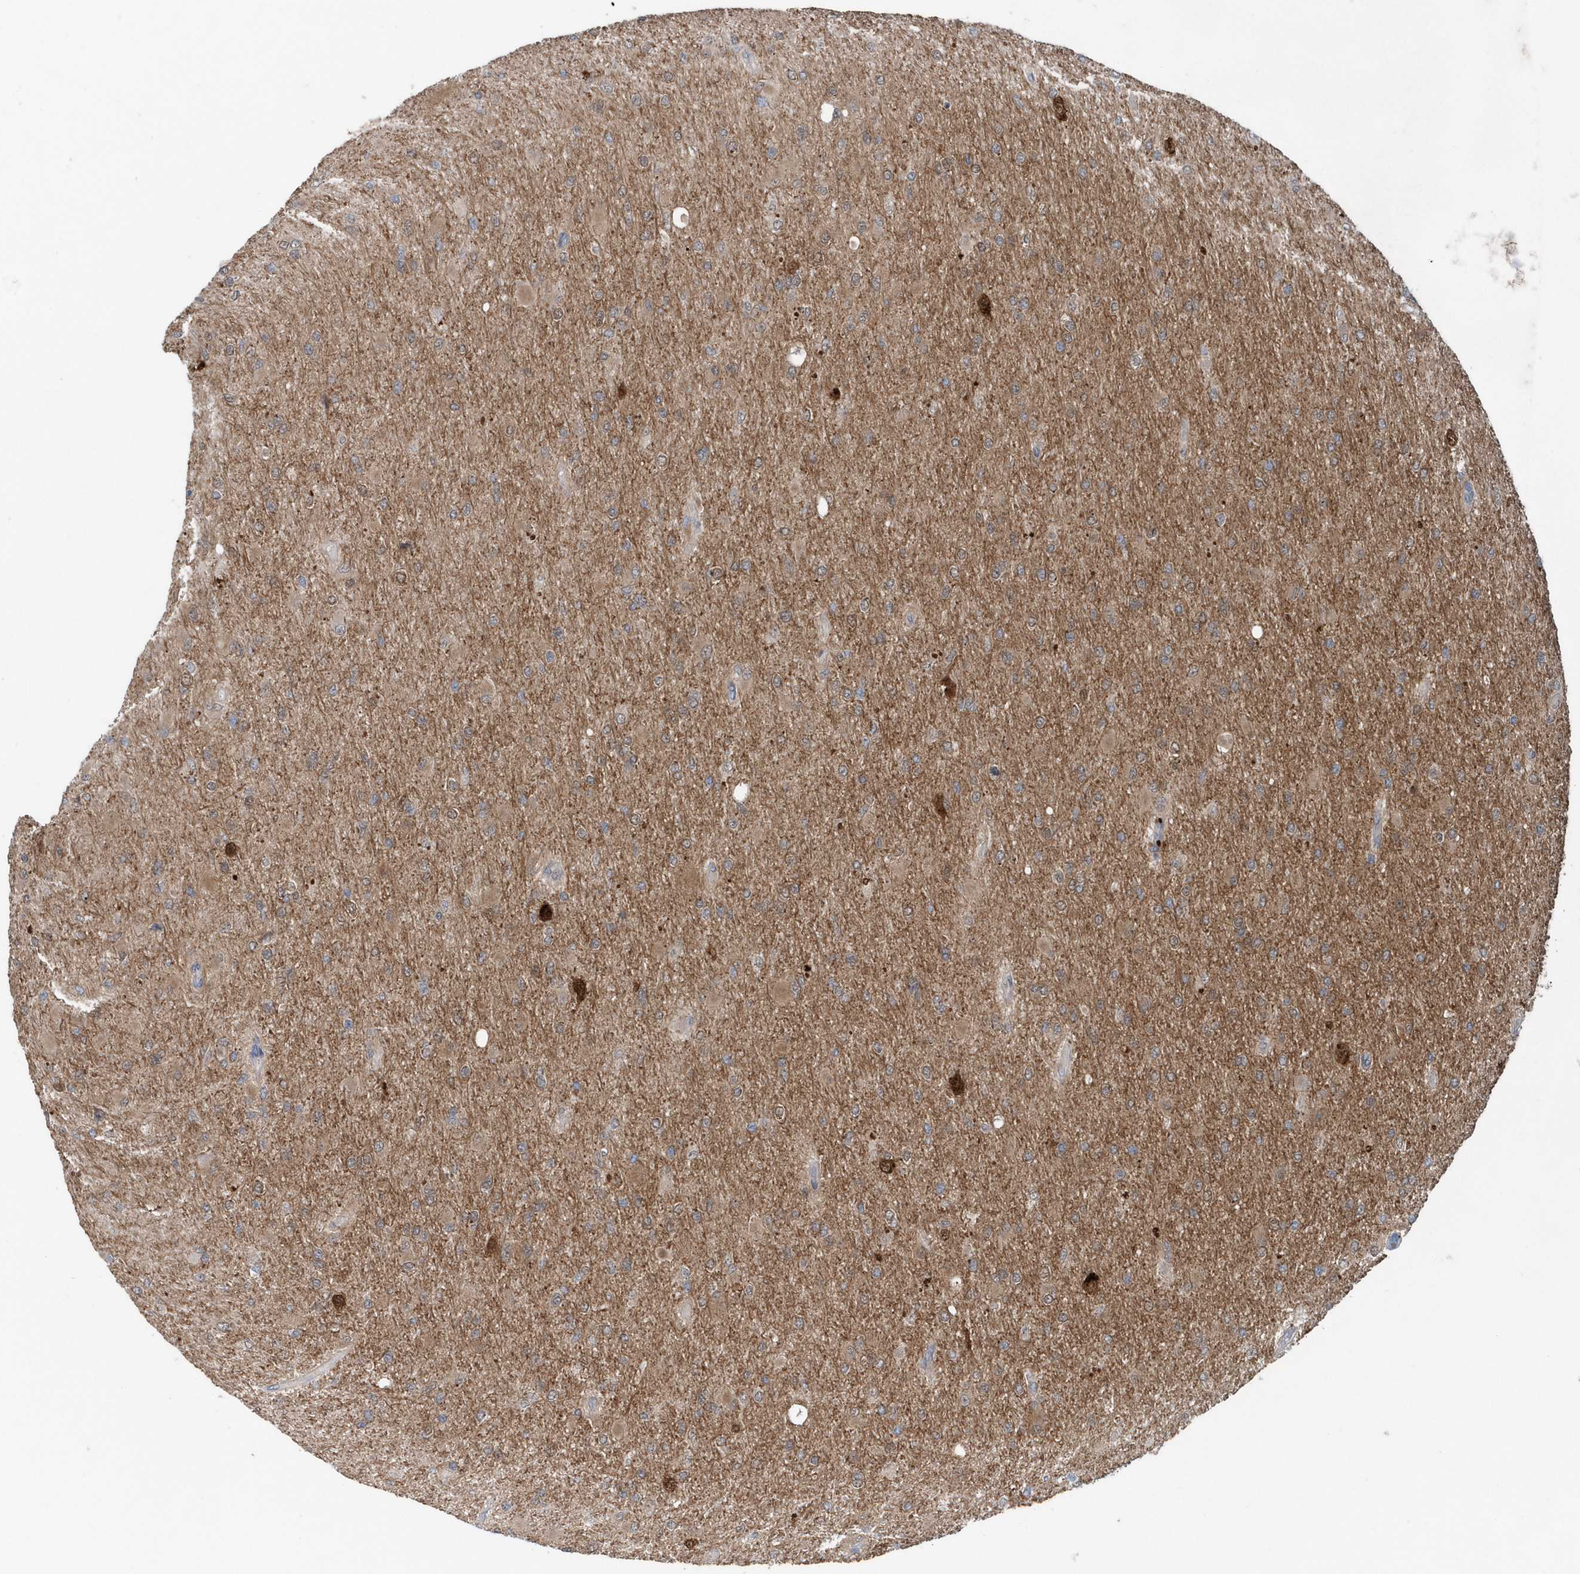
{"staining": {"intensity": "weak", "quantity": "25%-75%", "location": "cytoplasmic/membranous"}, "tissue": "glioma", "cell_type": "Tumor cells", "image_type": "cancer", "snomed": [{"axis": "morphology", "description": "Glioma, malignant, High grade"}, {"axis": "topography", "description": "Cerebral cortex"}], "caption": "High-grade glioma (malignant) tissue exhibits weak cytoplasmic/membranous expression in approximately 25%-75% of tumor cells", "gene": "PFN2", "patient": {"sex": "female", "age": 36}}